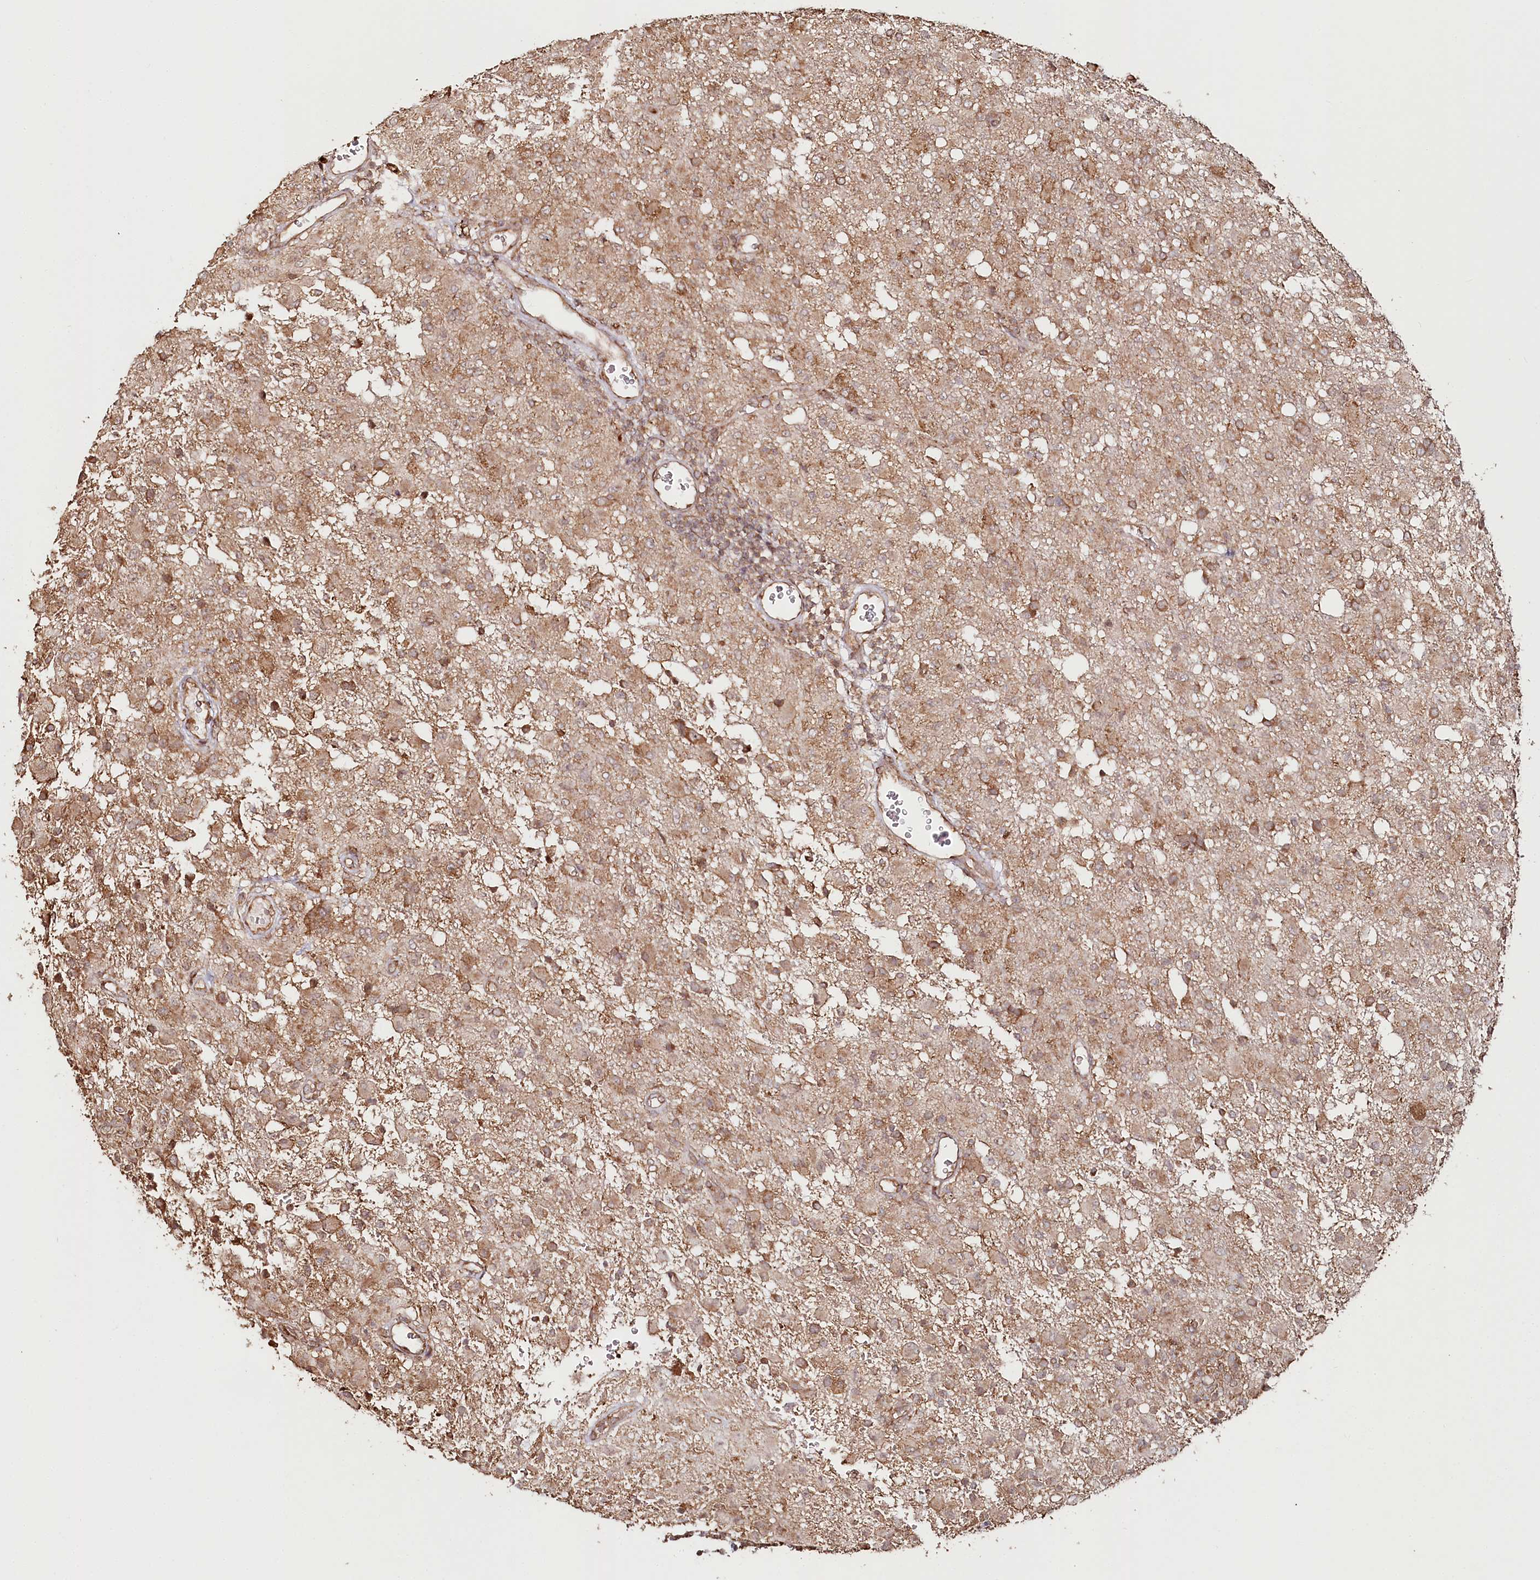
{"staining": {"intensity": "moderate", "quantity": ">75%", "location": "cytoplasmic/membranous"}, "tissue": "glioma", "cell_type": "Tumor cells", "image_type": "cancer", "snomed": [{"axis": "morphology", "description": "Glioma, malignant, High grade"}, {"axis": "topography", "description": "Brain"}], "caption": "Malignant glioma (high-grade) tissue shows moderate cytoplasmic/membranous staining in approximately >75% of tumor cells", "gene": "OTUD4", "patient": {"sex": "female", "age": 57}}